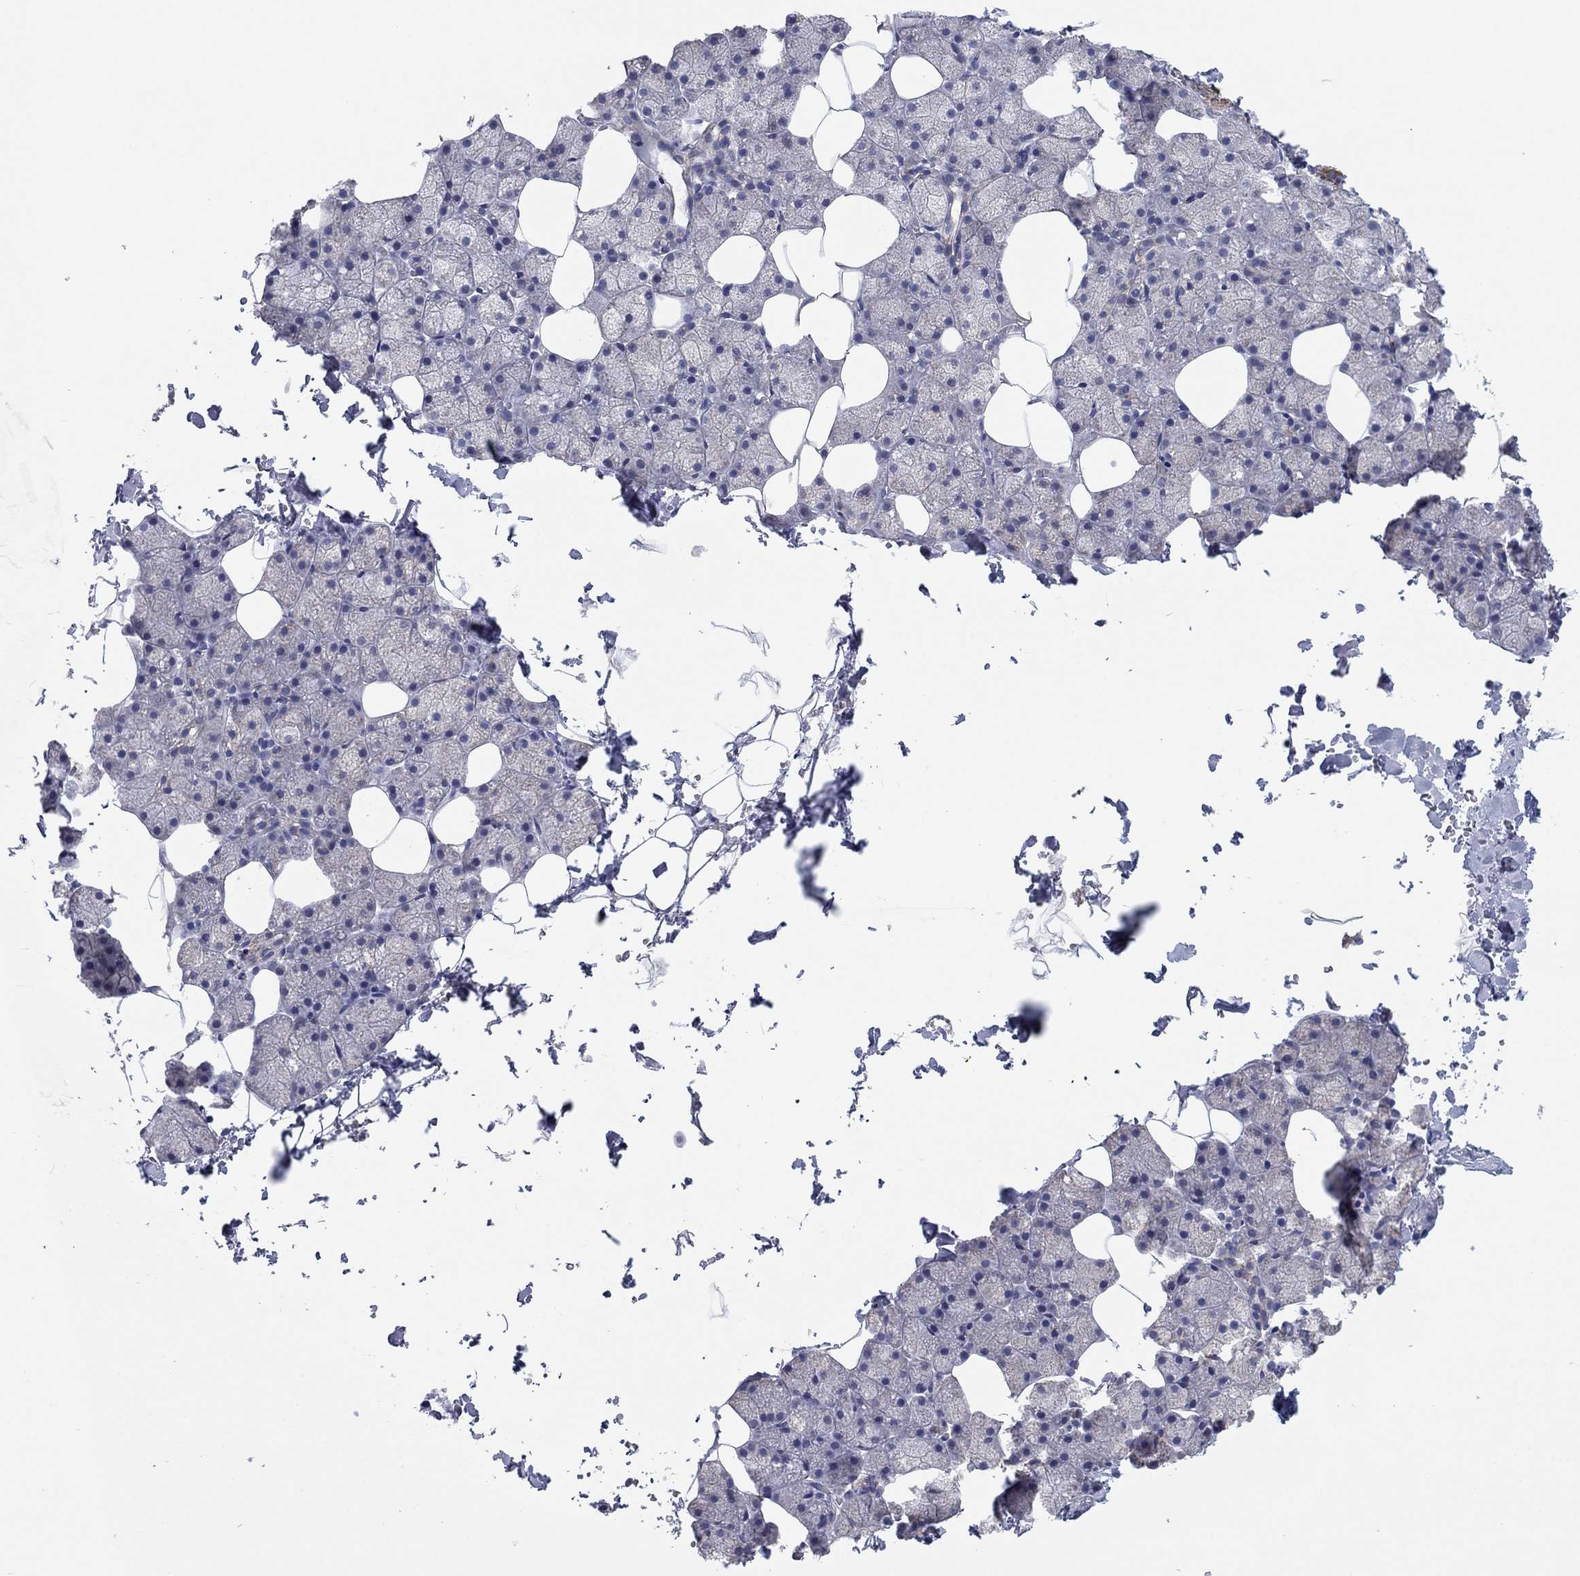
{"staining": {"intensity": "moderate", "quantity": "<25%", "location": "cytoplasmic/membranous"}, "tissue": "salivary gland", "cell_type": "Glandular cells", "image_type": "normal", "snomed": [{"axis": "morphology", "description": "Normal tissue, NOS"}, {"axis": "topography", "description": "Salivary gland"}], "caption": "This histopathology image exhibits benign salivary gland stained with immunohistochemistry to label a protein in brown. The cytoplasmic/membranous of glandular cells show moderate positivity for the protein. Nuclei are counter-stained blue.", "gene": "MGST3", "patient": {"sex": "male", "age": 38}}